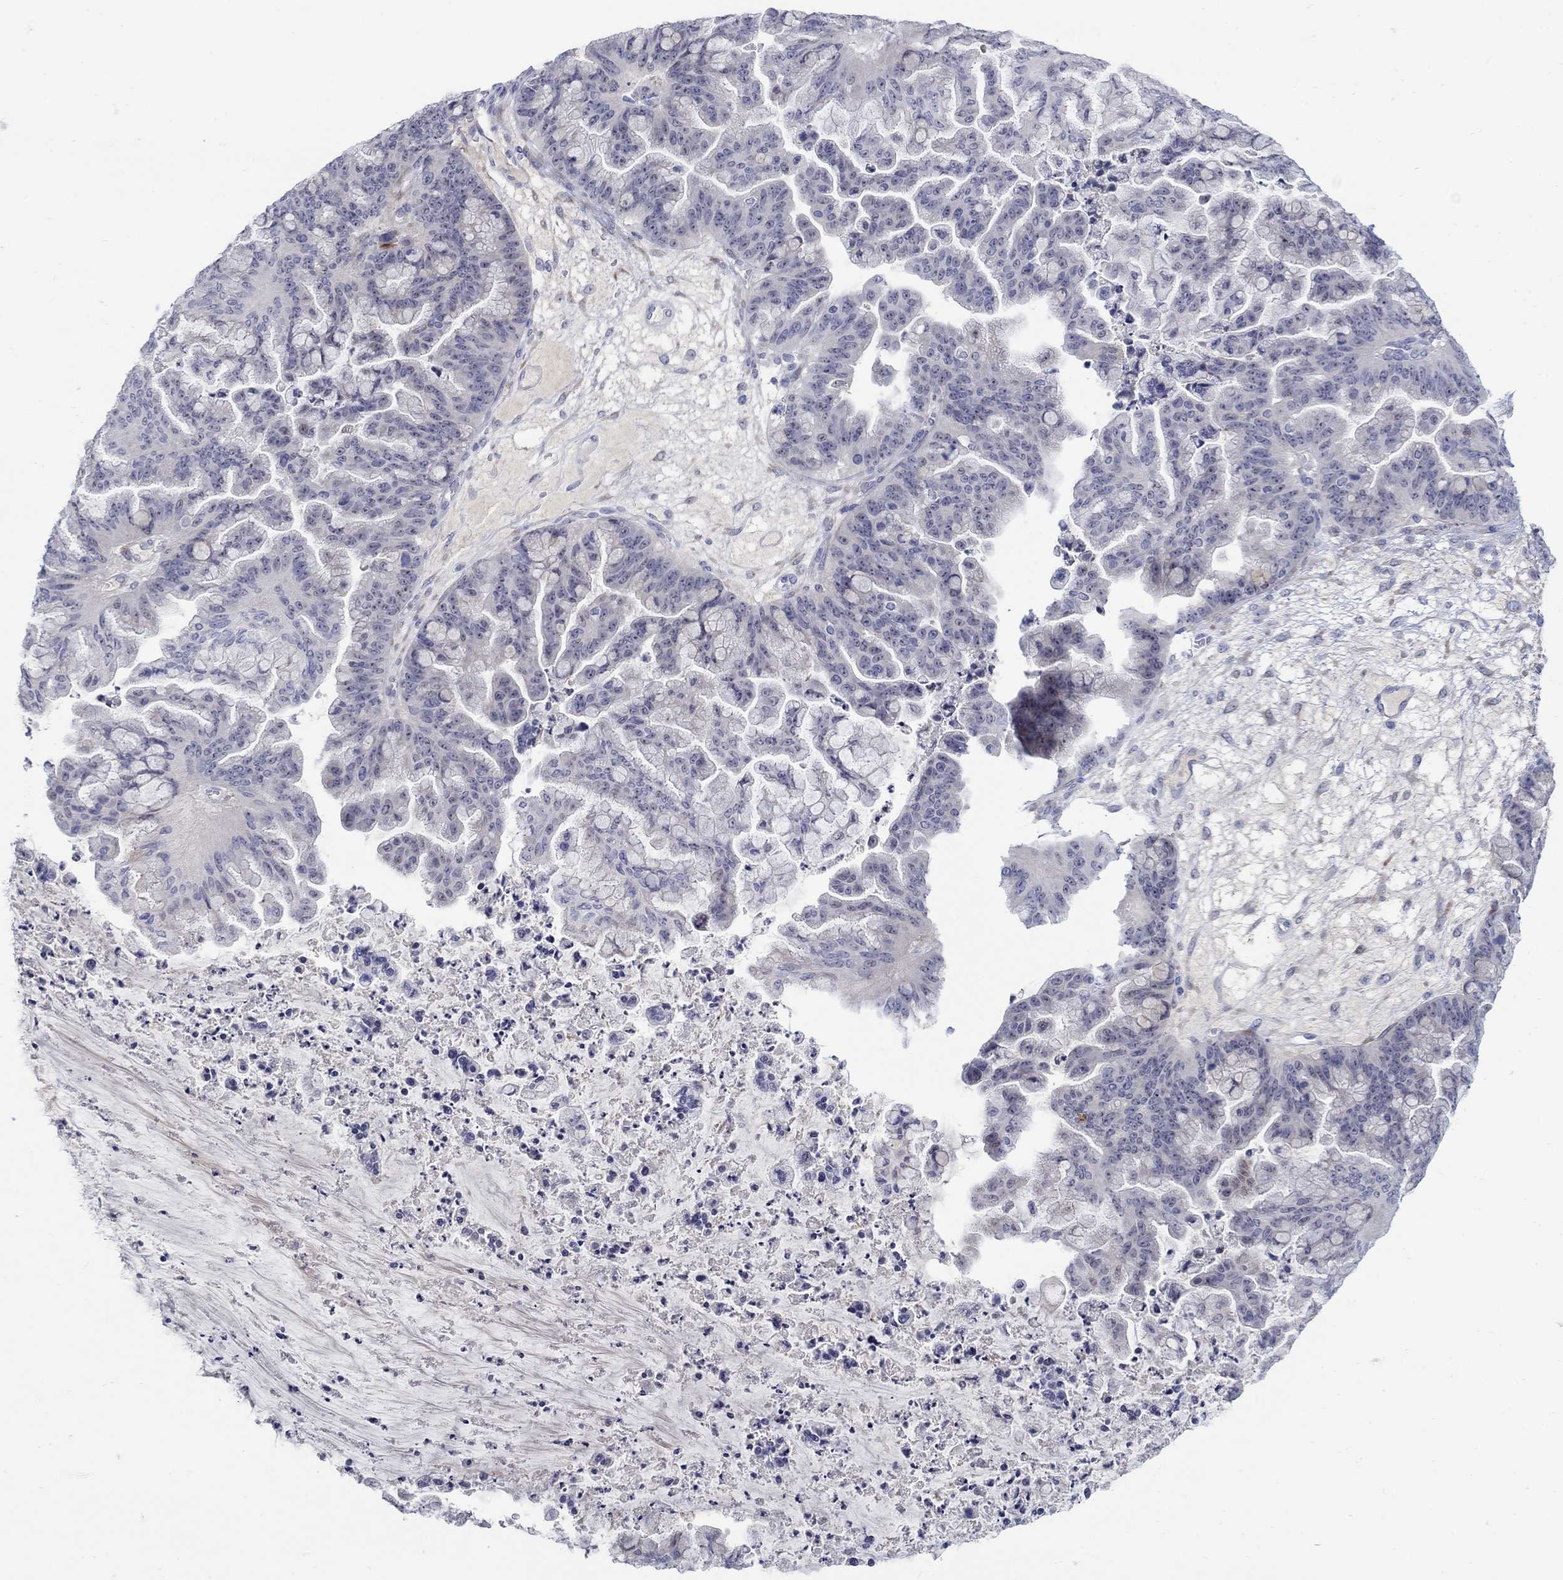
{"staining": {"intensity": "negative", "quantity": "none", "location": "none"}, "tissue": "ovarian cancer", "cell_type": "Tumor cells", "image_type": "cancer", "snomed": [{"axis": "morphology", "description": "Cystadenocarcinoma, mucinous, NOS"}, {"axis": "topography", "description": "Ovary"}], "caption": "A high-resolution image shows immunohistochemistry (IHC) staining of ovarian mucinous cystadenocarcinoma, which reveals no significant expression in tumor cells.", "gene": "REEP2", "patient": {"sex": "female", "age": 67}}